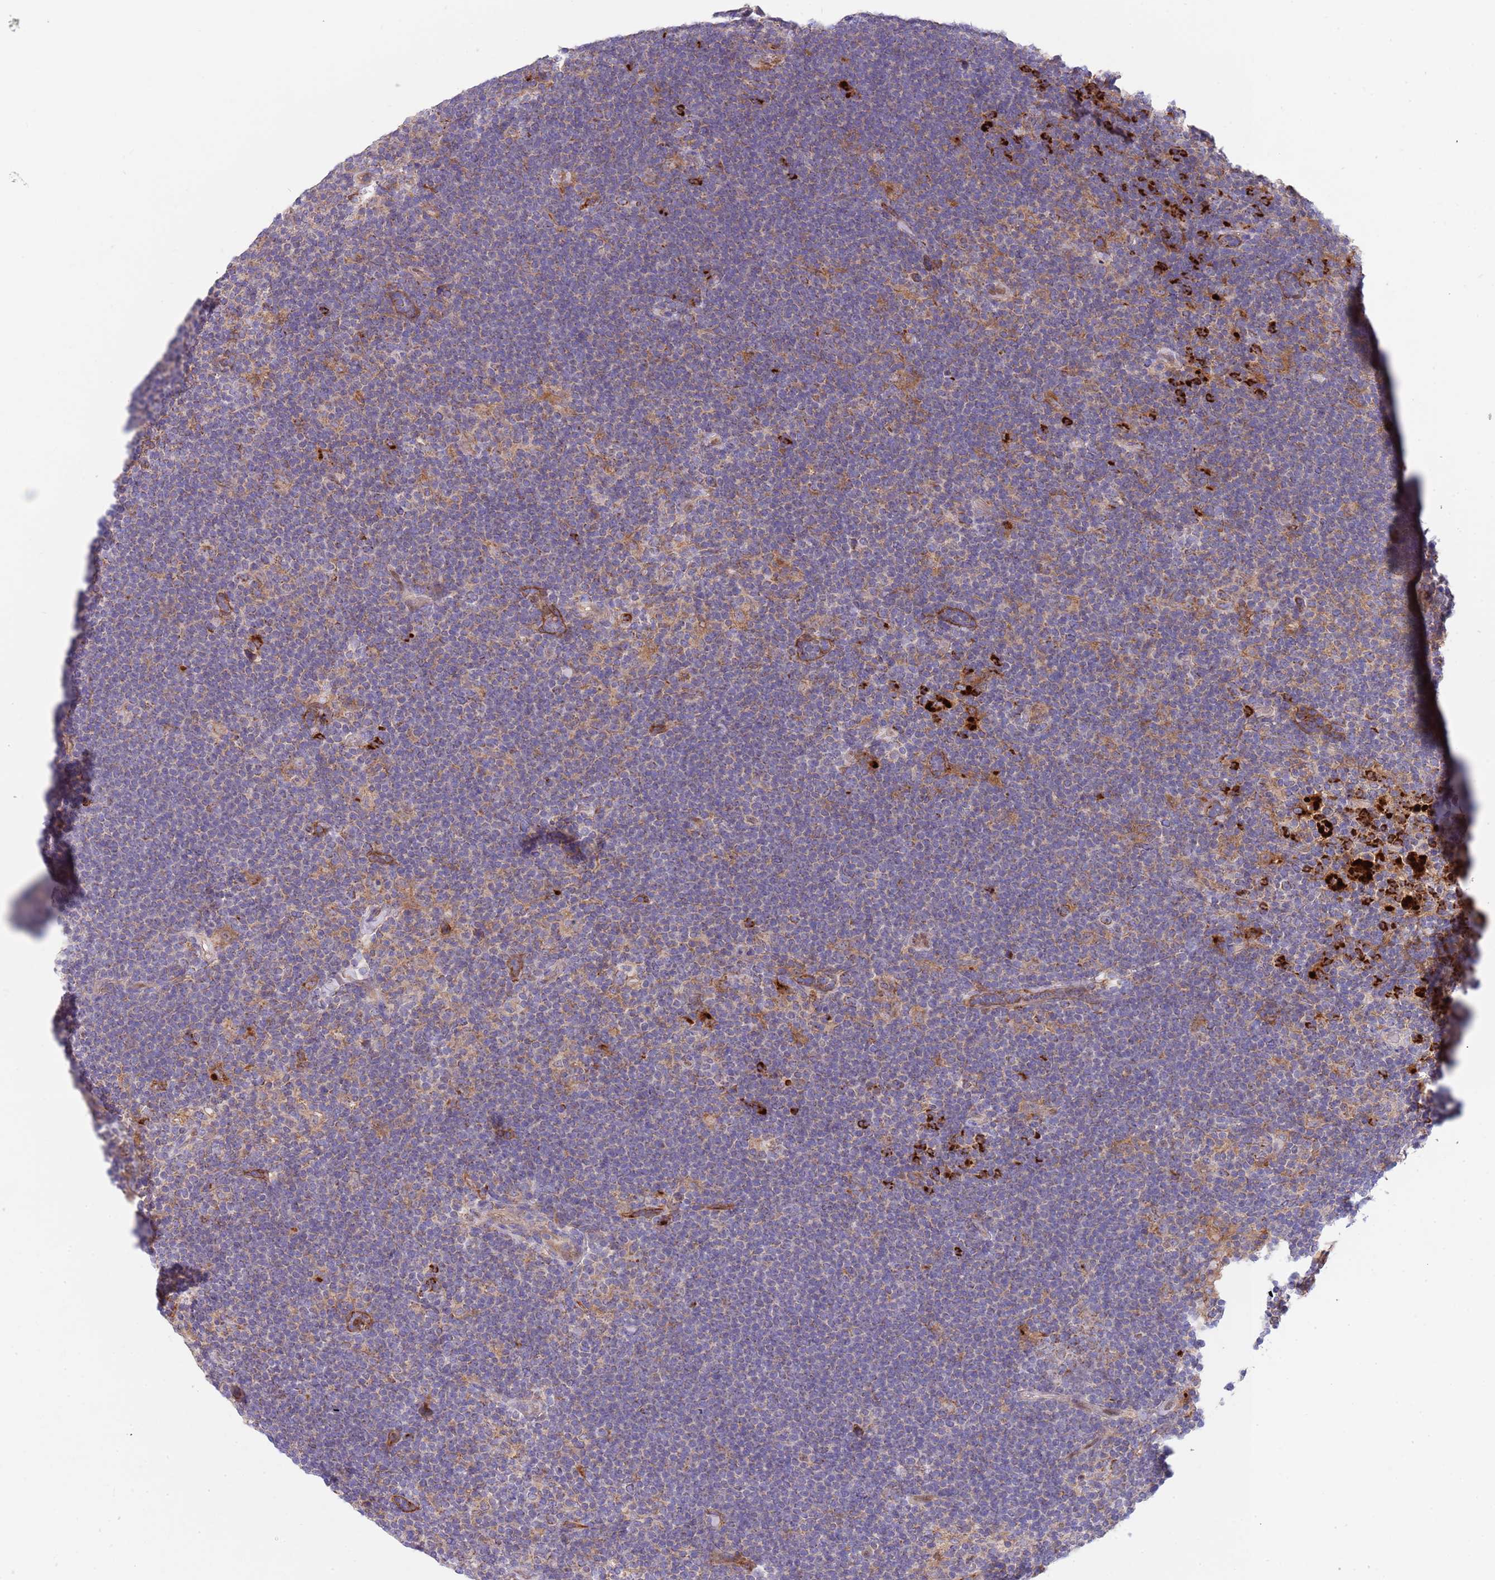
{"staining": {"intensity": "moderate", "quantity": ">75%", "location": "cytoplasmic/membranous"}, "tissue": "lymphoma", "cell_type": "Tumor cells", "image_type": "cancer", "snomed": [{"axis": "morphology", "description": "Hodgkin's disease, NOS"}, {"axis": "topography", "description": "Lymph node"}], "caption": "Lymphoma was stained to show a protein in brown. There is medium levels of moderate cytoplasmic/membranous staining in approximately >75% of tumor cells. (DAB (3,3'-diaminobenzidine) = brown stain, brightfield microscopy at high magnification).", "gene": "DDT", "patient": {"sex": "female", "age": 57}}